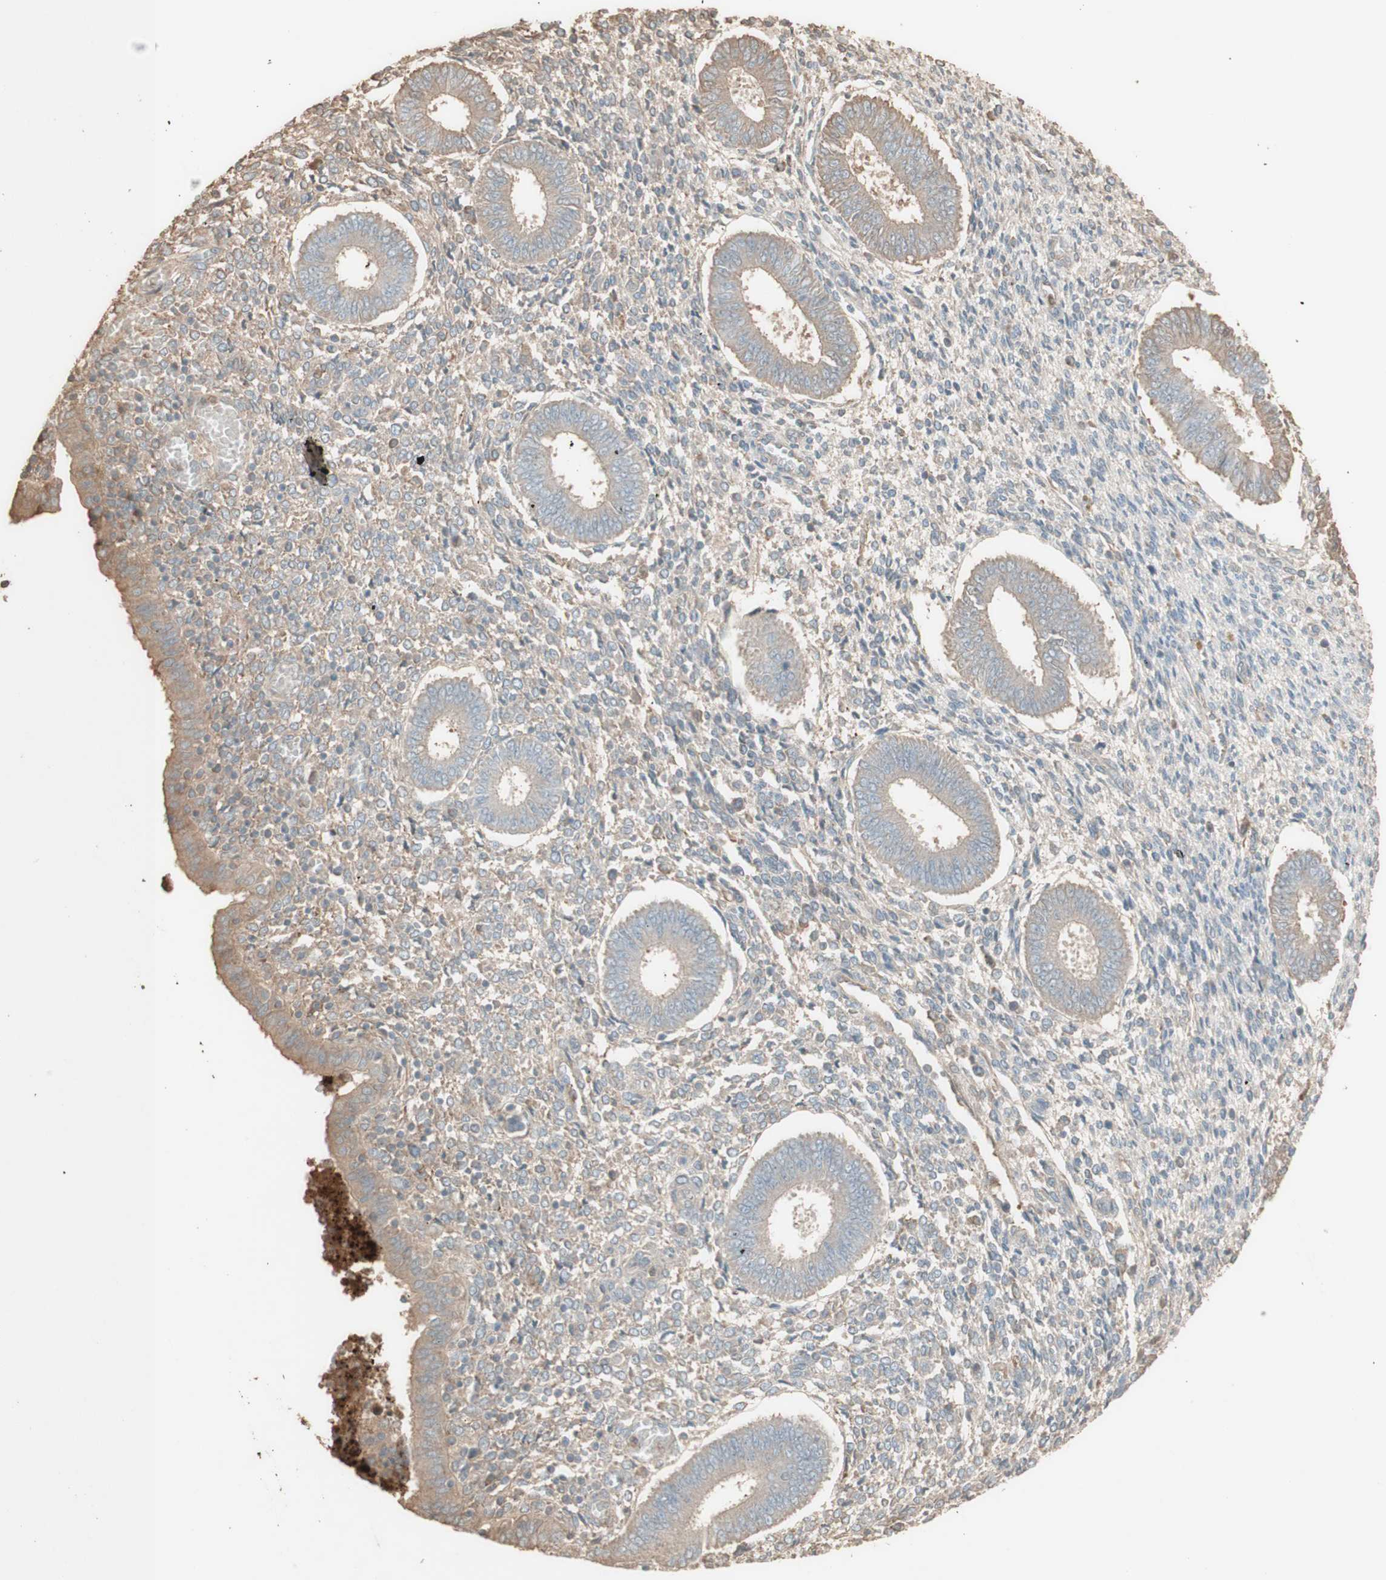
{"staining": {"intensity": "weak", "quantity": ">75%", "location": "cytoplasmic/membranous"}, "tissue": "endometrium", "cell_type": "Cells in endometrial stroma", "image_type": "normal", "snomed": [{"axis": "morphology", "description": "Normal tissue, NOS"}, {"axis": "topography", "description": "Endometrium"}], "caption": "Immunohistochemical staining of unremarkable endometrium demonstrates >75% levels of weak cytoplasmic/membranous protein positivity in approximately >75% of cells in endometrial stroma. Ihc stains the protein in brown and the nuclei are stained blue.", "gene": "IFNG", "patient": {"sex": "female", "age": 35}}